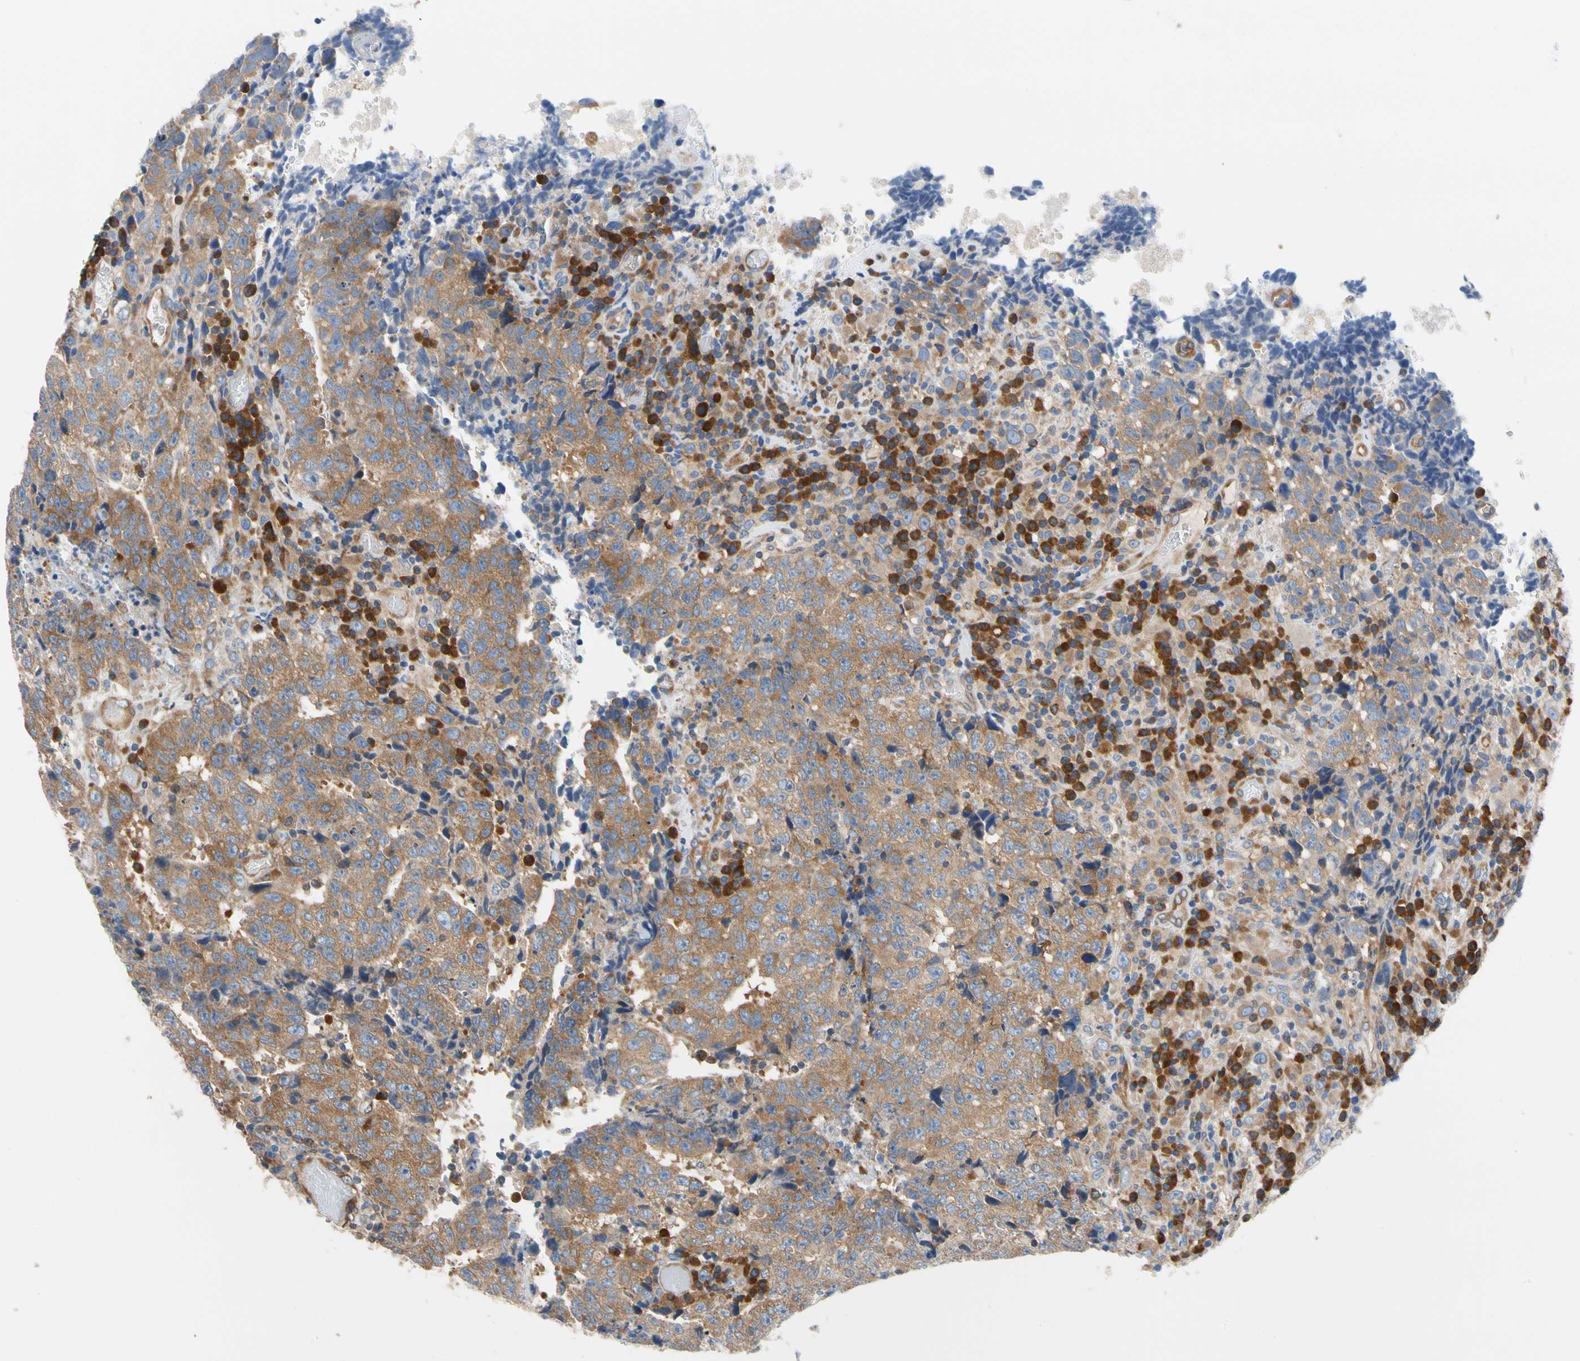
{"staining": {"intensity": "moderate", "quantity": ">75%", "location": "cytoplasmic/membranous"}, "tissue": "testis cancer", "cell_type": "Tumor cells", "image_type": "cancer", "snomed": [{"axis": "morphology", "description": "Necrosis, NOS"}, {"axis": "morphology", "description": "Carcinoma, Embryonal, NOS"}, {"axis": "topography", "description": "Testis"}], "caption": "The photomicrograph exhibits a brown stain indicating the presence of a protein in the cytoplasmic/membranous of tumor cells in testis cancer.", "gene": "GPHN", "patient": {"sex": "male", "age": 19}}